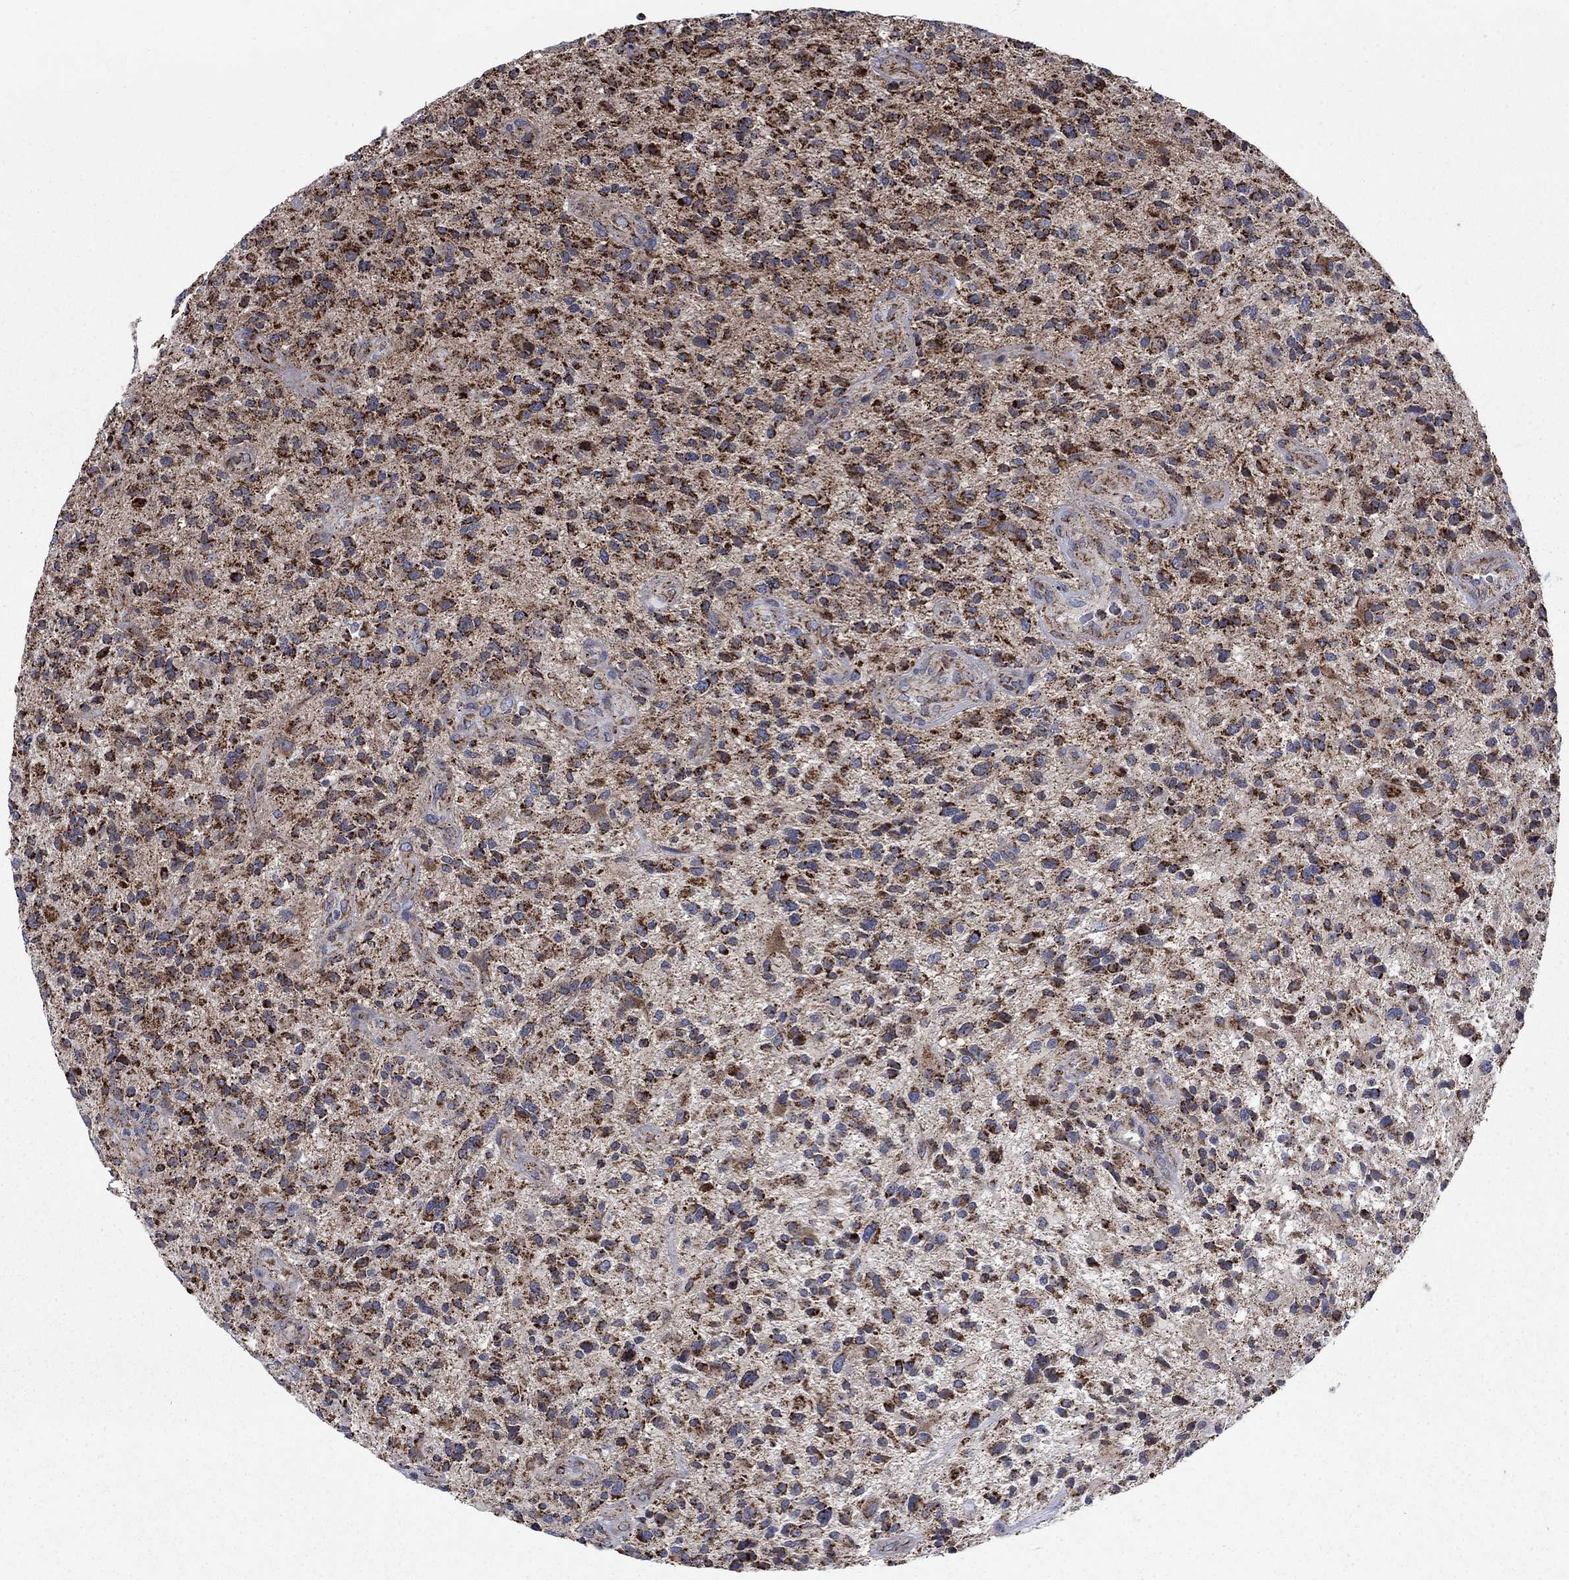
{"staining": {"intensity": "strong", "quantity": ">75%", "location": "cytoplasmic/membranous"}, "tissue": "glioma", "cell_type": "Tumor cells", "image_type": "cancer", "snomed": [{"axis": "morphology", "description": "Glioma, malignant, High grade"}, {"axis": "topography", "description": "Brain"}], "caption": "High-power microscopy captured an IHC histopathology image of high-grade glioma (malignant), revealing strong cytoplasmic/membranous staining in about >75% of tumor cells.", "gene": "MOAP1", "patient": {"sex": "male", "age": 47}}